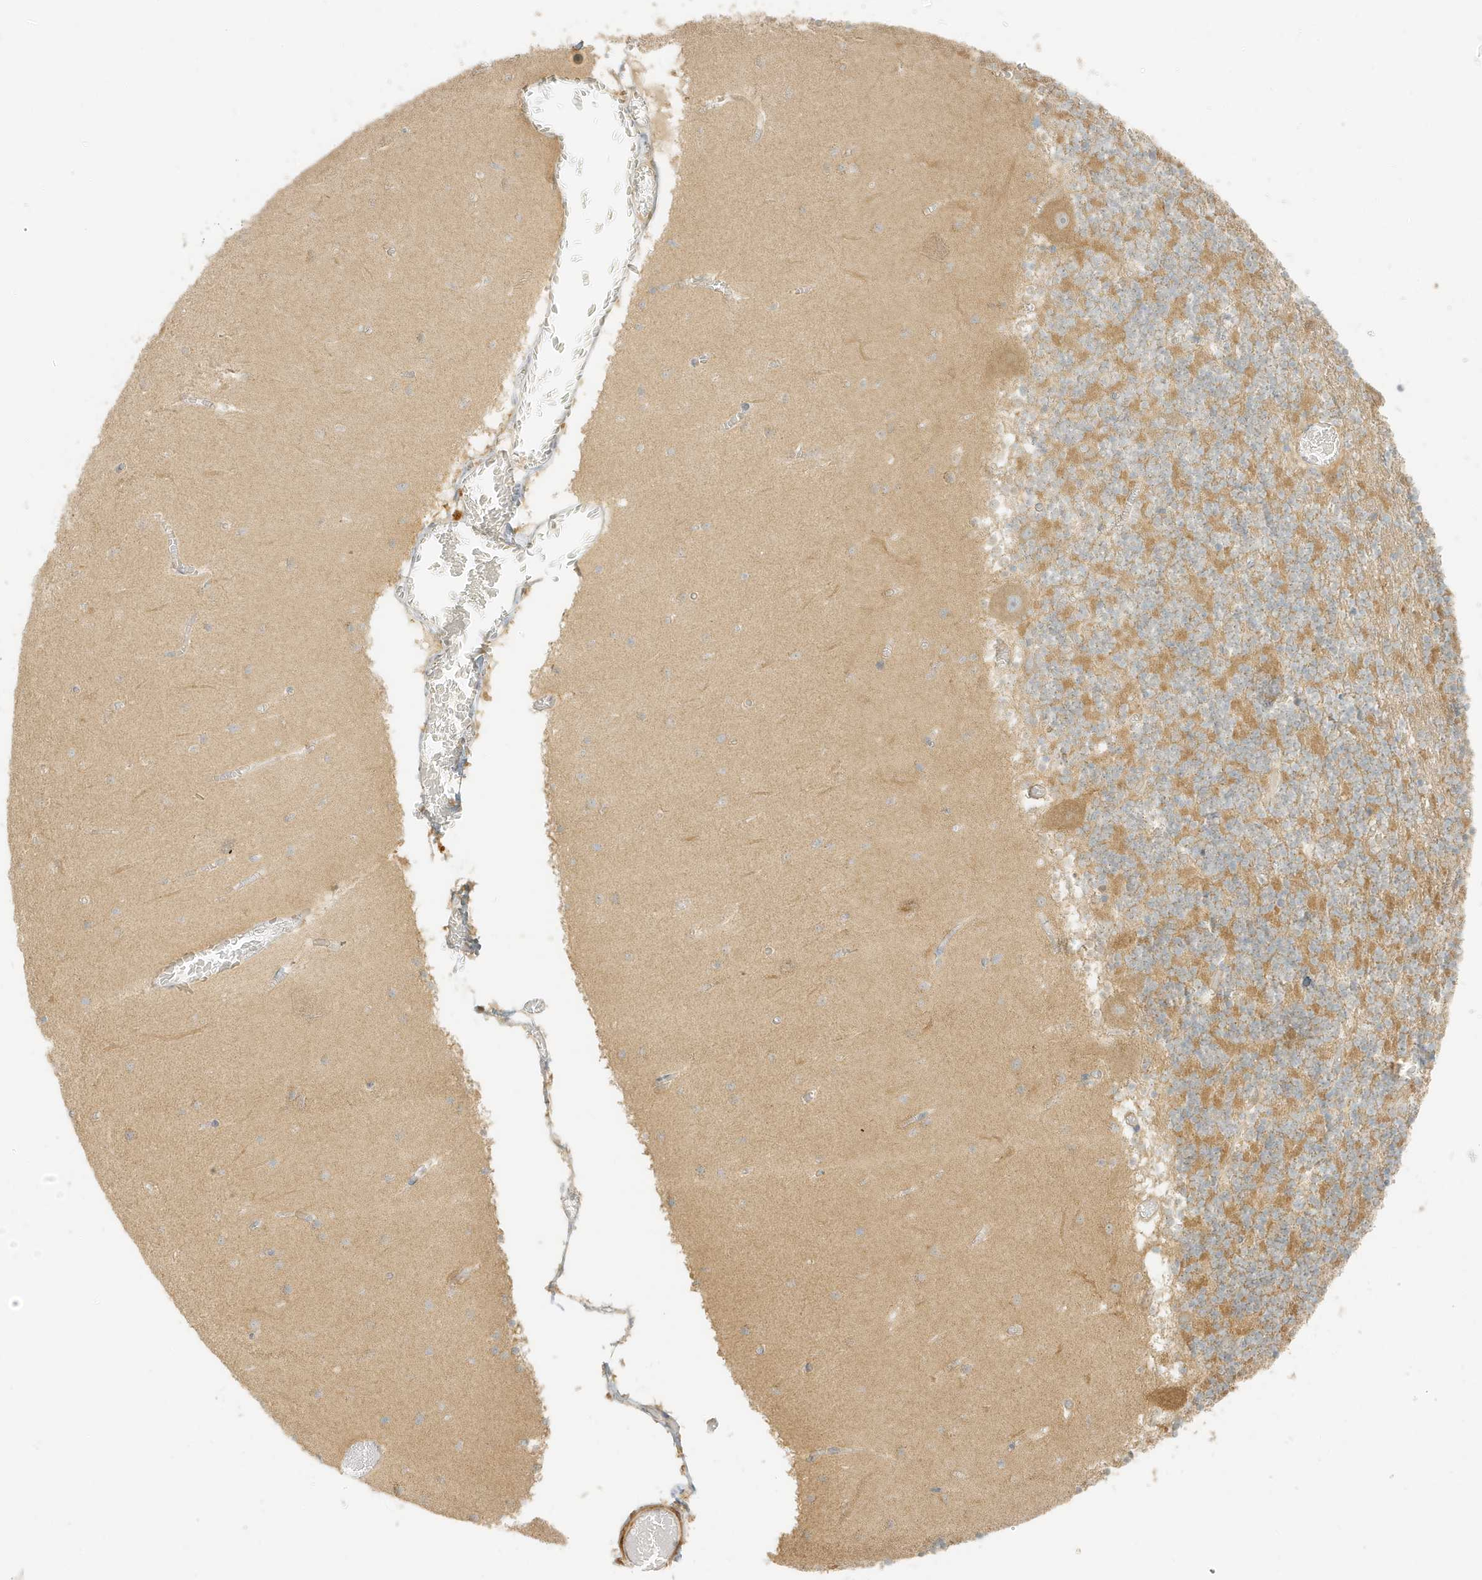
{"staining": {"intensity": "weak", "quantity": "<25%", "location": "cytoplasmic/membranous"}, "tissue": "cerebellum", "cell_type": "Cells in granular layer", "image_type": "normal", "snomed": [{"axis": "morphology", "description": "Normal tissue, NOS"}, {"axis": "topography", "description": "Cerebellum"}], "caption": "Human cerebellum stained for a protein using IHC reveals no positivity in cells in granular layer.", "gene": "MCOLN1", "patient": {"sex": "female", "age": 28}}